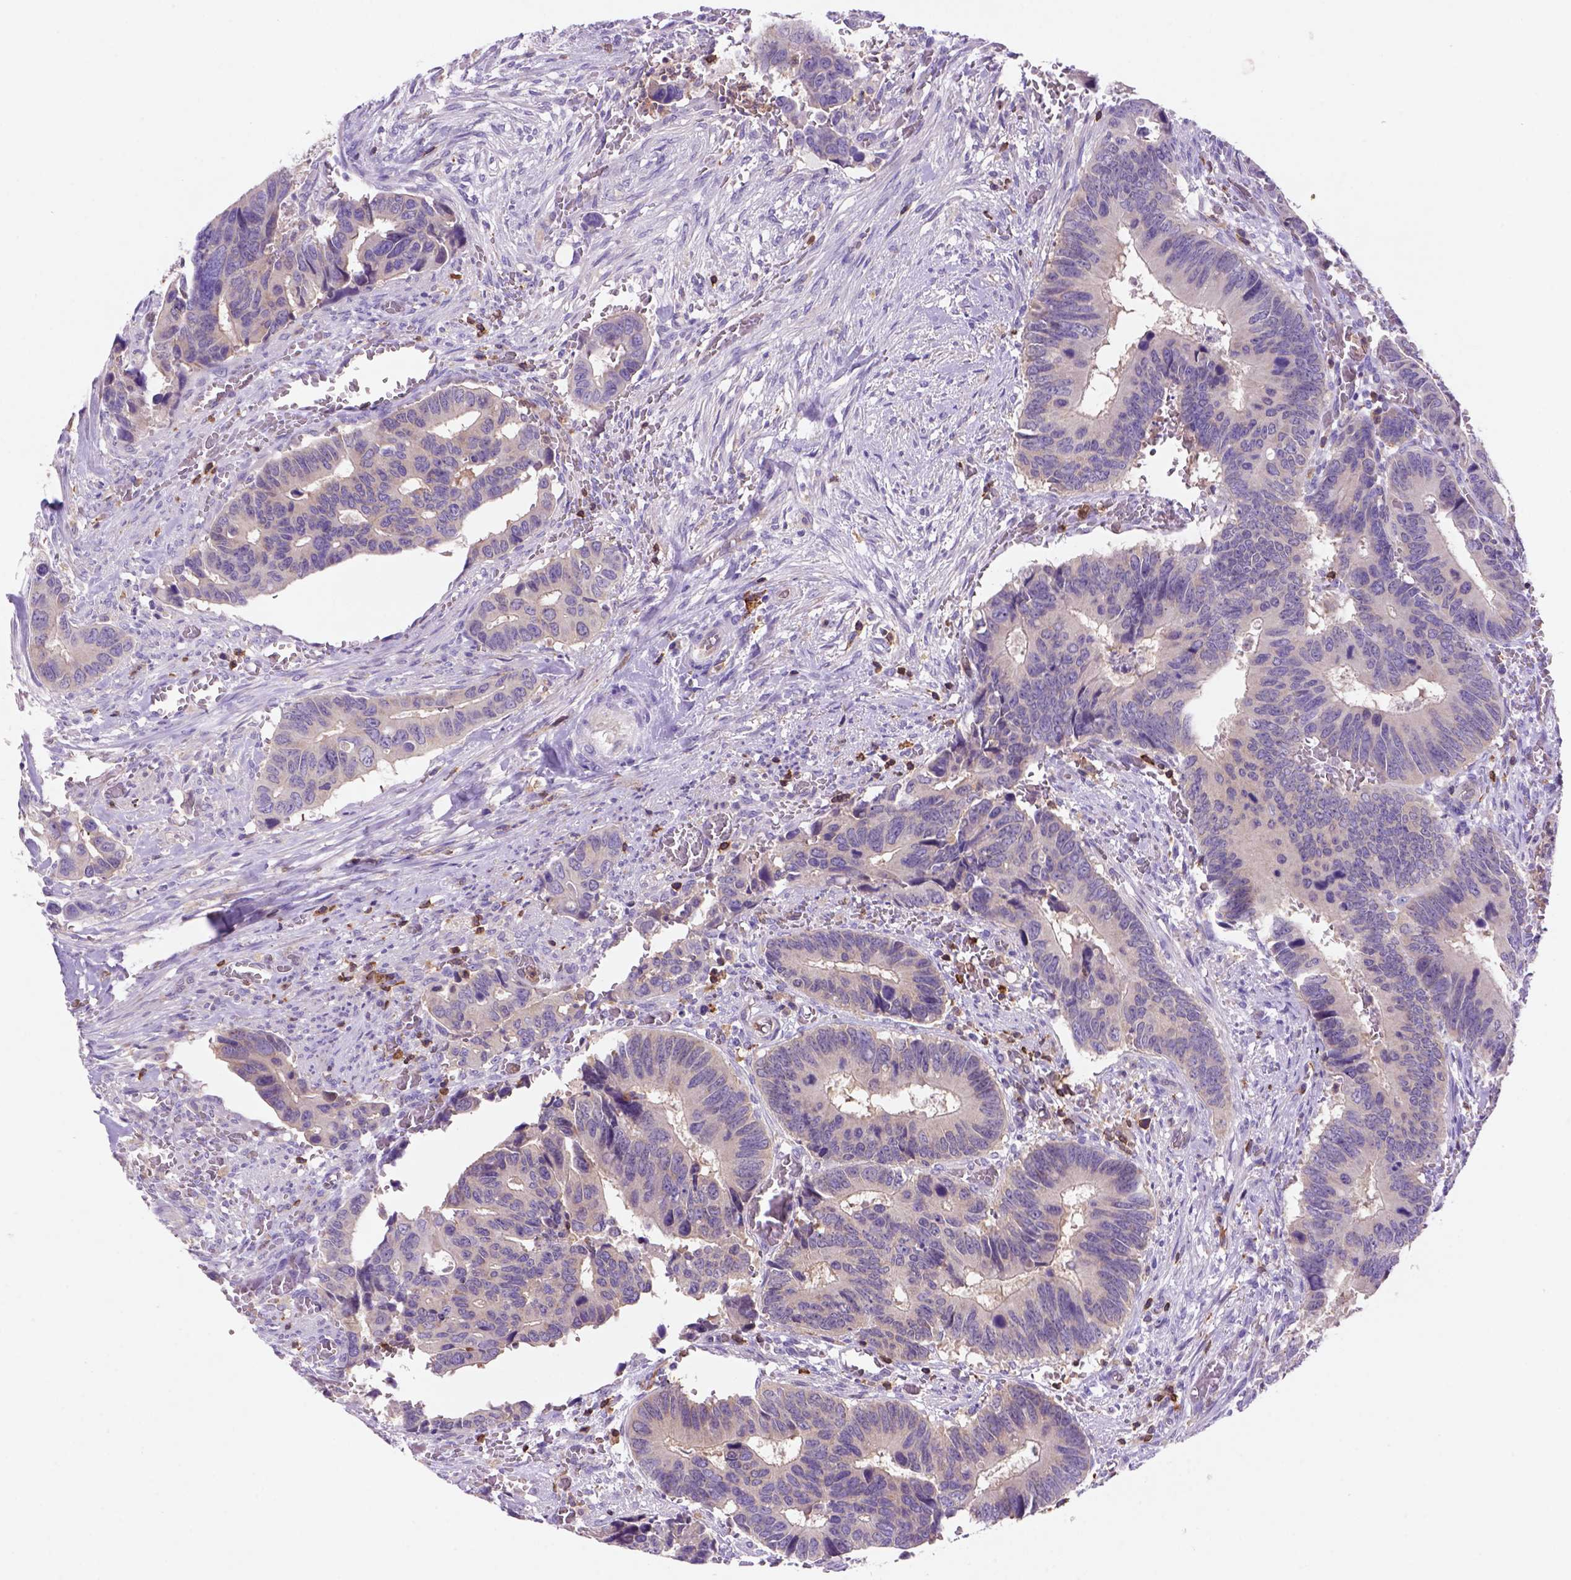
{"staining": {"intensity": "negative", "quantity": "none", "location": "none"}, "tissue": "colorectal cancer", "cell_type": "Tumor cells", "image_type": "cancer", "snomed": [{"axis": "morphology", "description": "Adenocarcinoma, NOS"}, {"axis": "topography", "description": "Colon"}], "caption": "Protein analysis of colorectal cancer exhibits no significant expression in tumor cells.", "gene": "INPP5D", "patient": {"sex": "male", "age": 49}}